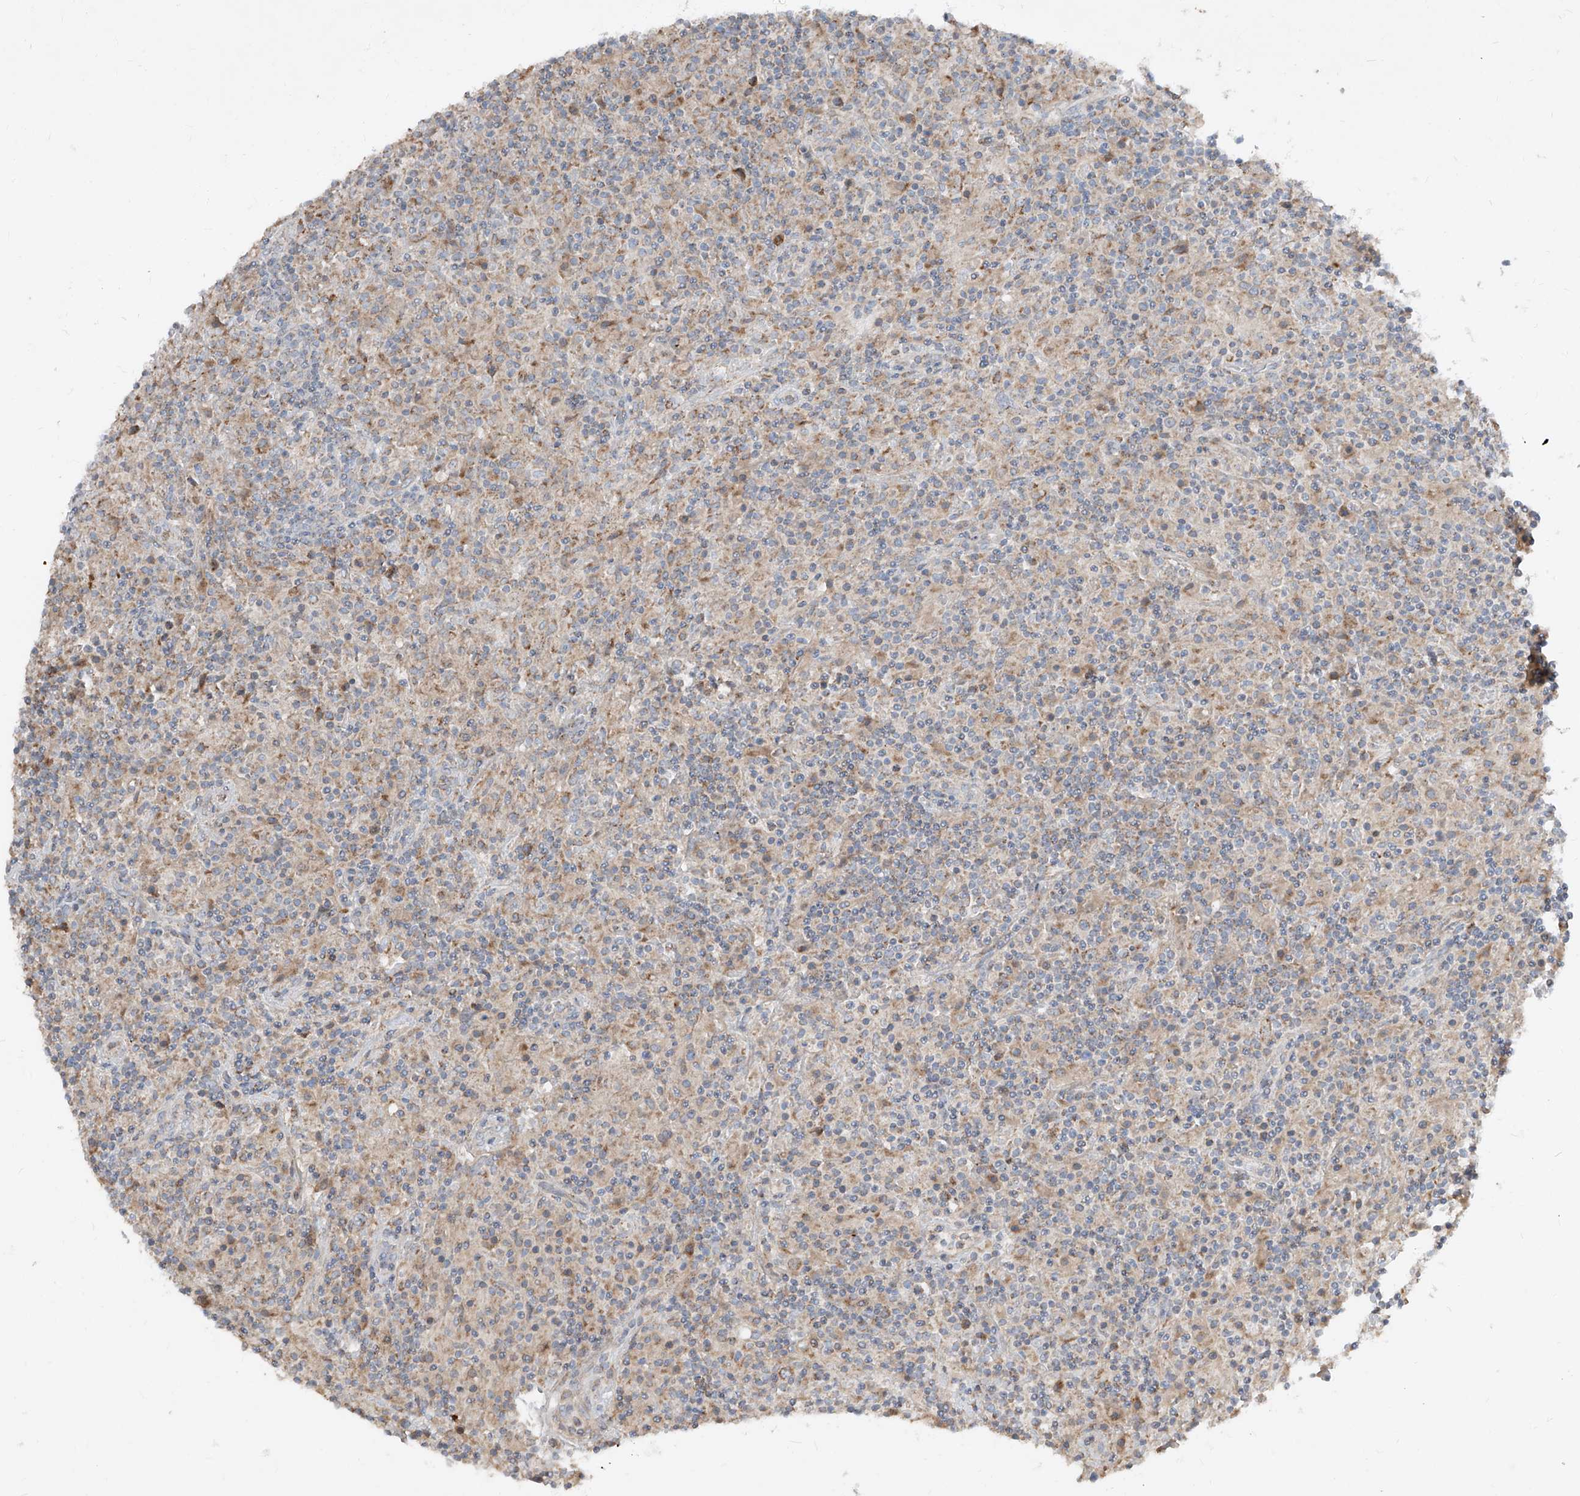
{"staining": {"intensity": "moderate", "quantity": ">75%", "location": "cytoplasmic/membranous"}, "tissue": "lymphoma", "cell_type": "Tumor cells", "image_type": "cancer", "snomed": [{"axis": "morphology", "description": "Hodgkin's disease, NOS"}, {"axis": "topography", "description": "Lymph node"}], "caption": "Approximately >75% of tumor cells in lymphoma exhibit moderate cytoplasmic/membranous protein staining as visualized by brown immunohistochemical staining.", "gene": "ABCD3", "patient": {"sex": "male", "age": 70}}